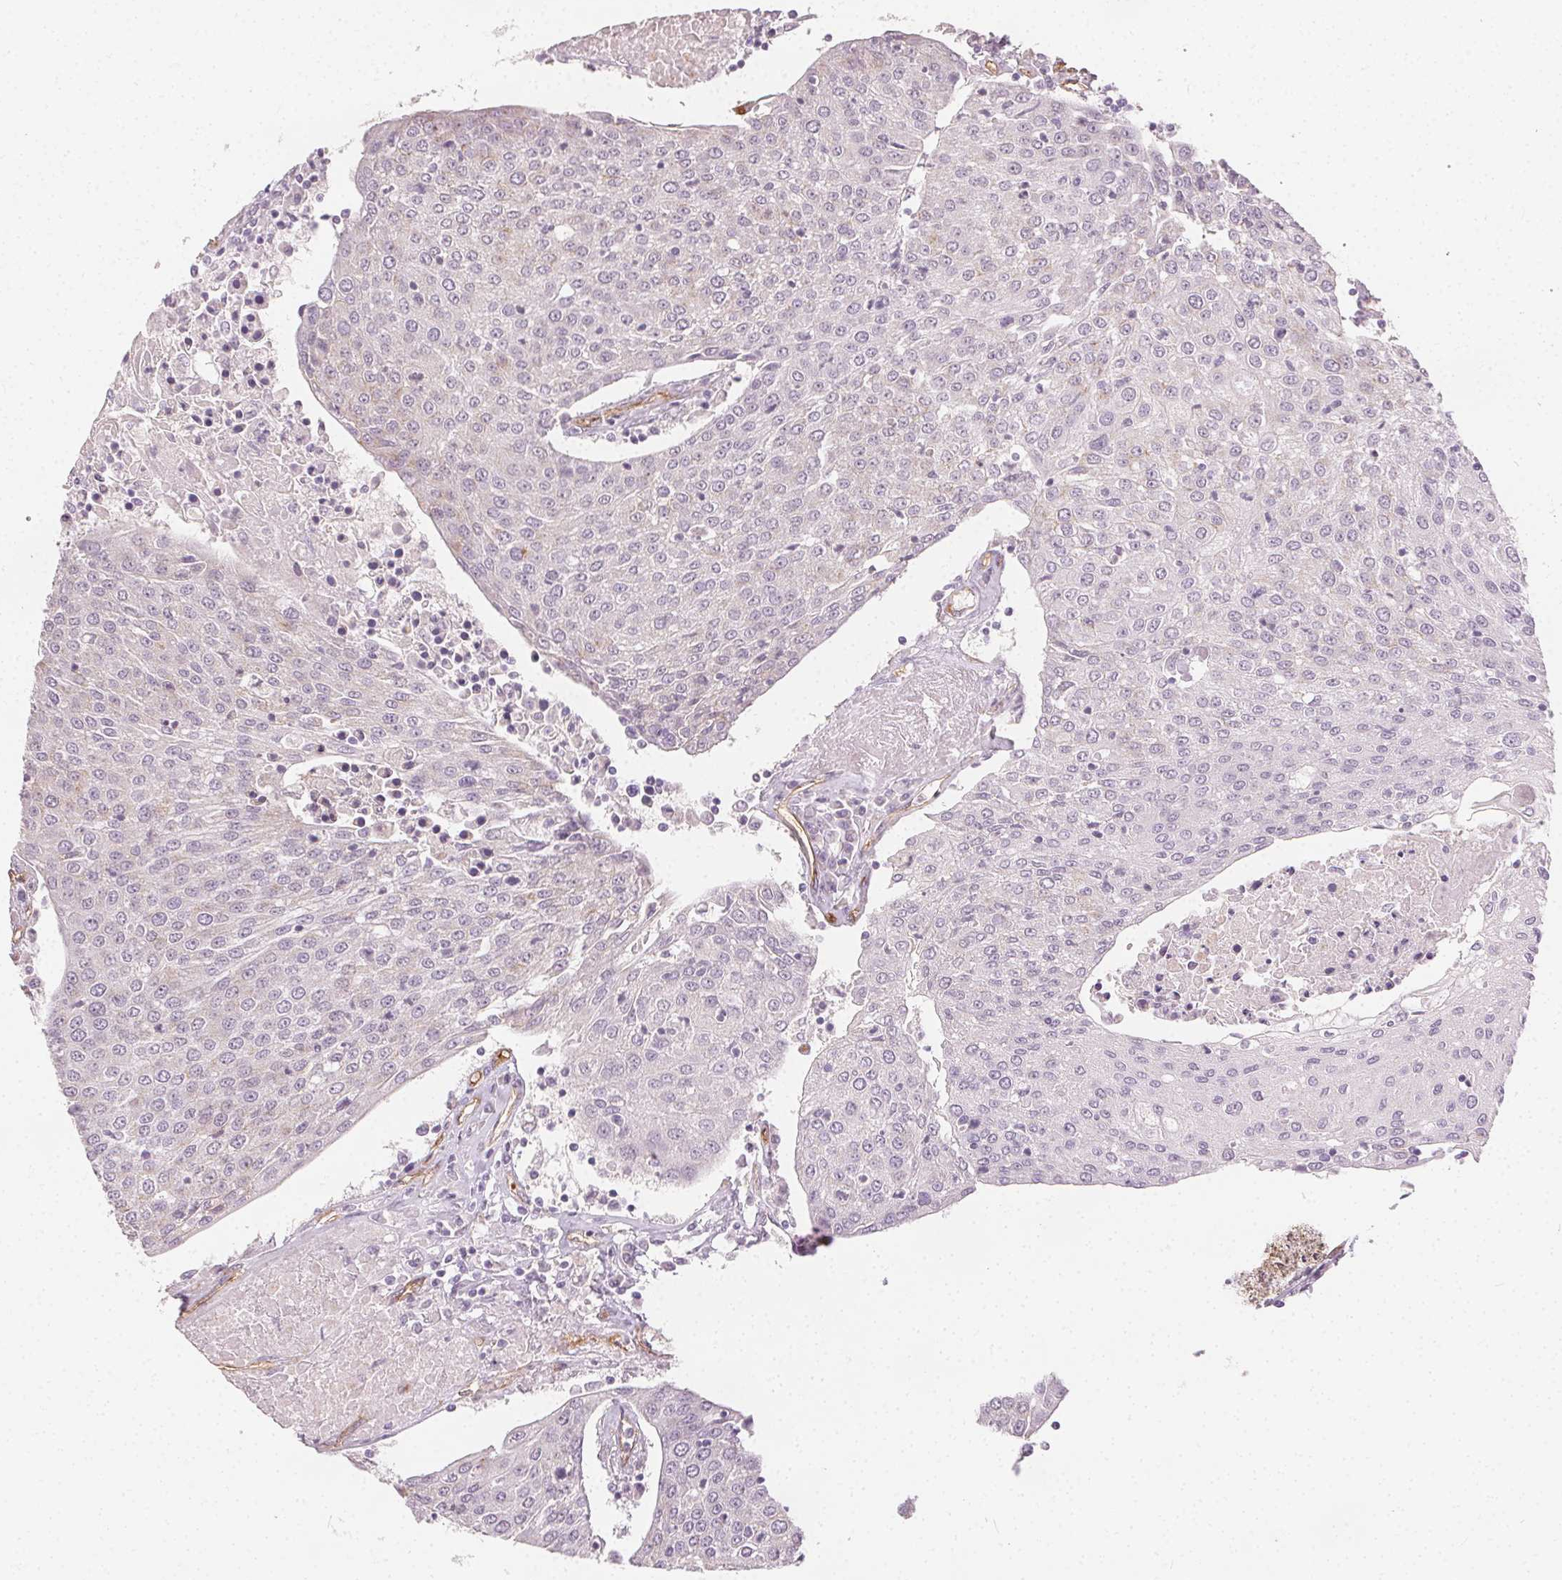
{"staining": {"intensity": "negative", "quantity": "none", "location": "none"}, "tissue": "urothelial cancer", "cell_type": "Tumor cells", "image_type": "cancer", "snomed": [{"axis": "morphology", "description": "Urothelial carcinoma, High grade"}, {"axis": "topography", "description": "Urinary bladder"}], "caption": "Immunohistochemistry (IHC) of urothelial carcinoma (high-grade) demonstrates no staining in tumor cells.", "gene": "PODXL", "patient": {"sex": "female", "age": 85}}